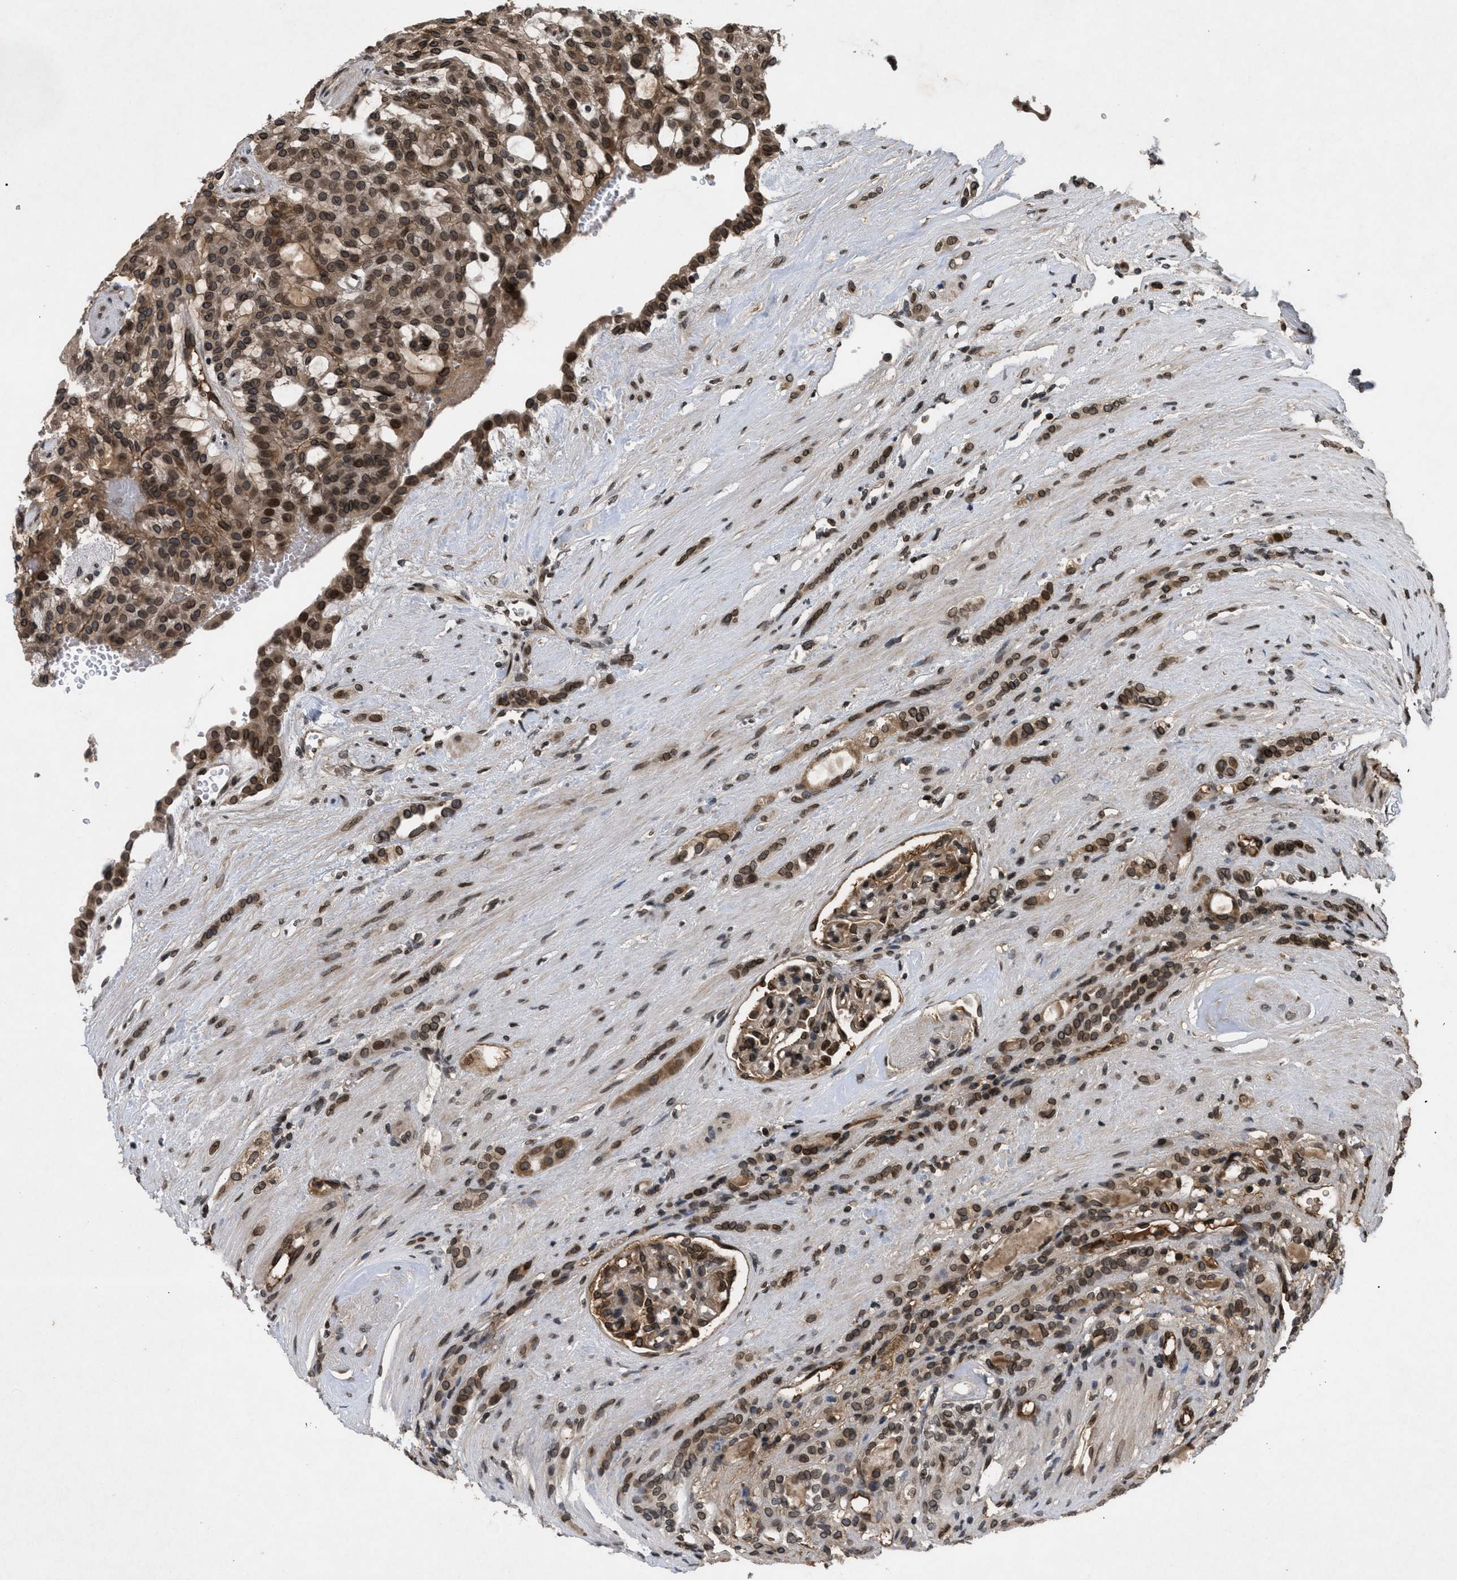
{"staining": {"intensity": "moderate", "quantity": ">75%", "location": "cytoplasmic/membranous,nuclear"}, "tissue": "renal cancer", "cell_type": "Tumor cells", "image_type": "cancer", "snomed": [{"axis": "morphology", "description": "Adenocarcinoma, NOS"}, {"axis": "topography", "description": "Kidney"}], "caption": "Immunohistochemistry image of human renal adenocarcinoma stained for a protein (brown), which displays medium levels of moderate cytoplasmic/membranous and nuclear expression in about >75% of tumor cells.", "gene": "CRY1", "patient": {"sex": "male", "age": 63}}